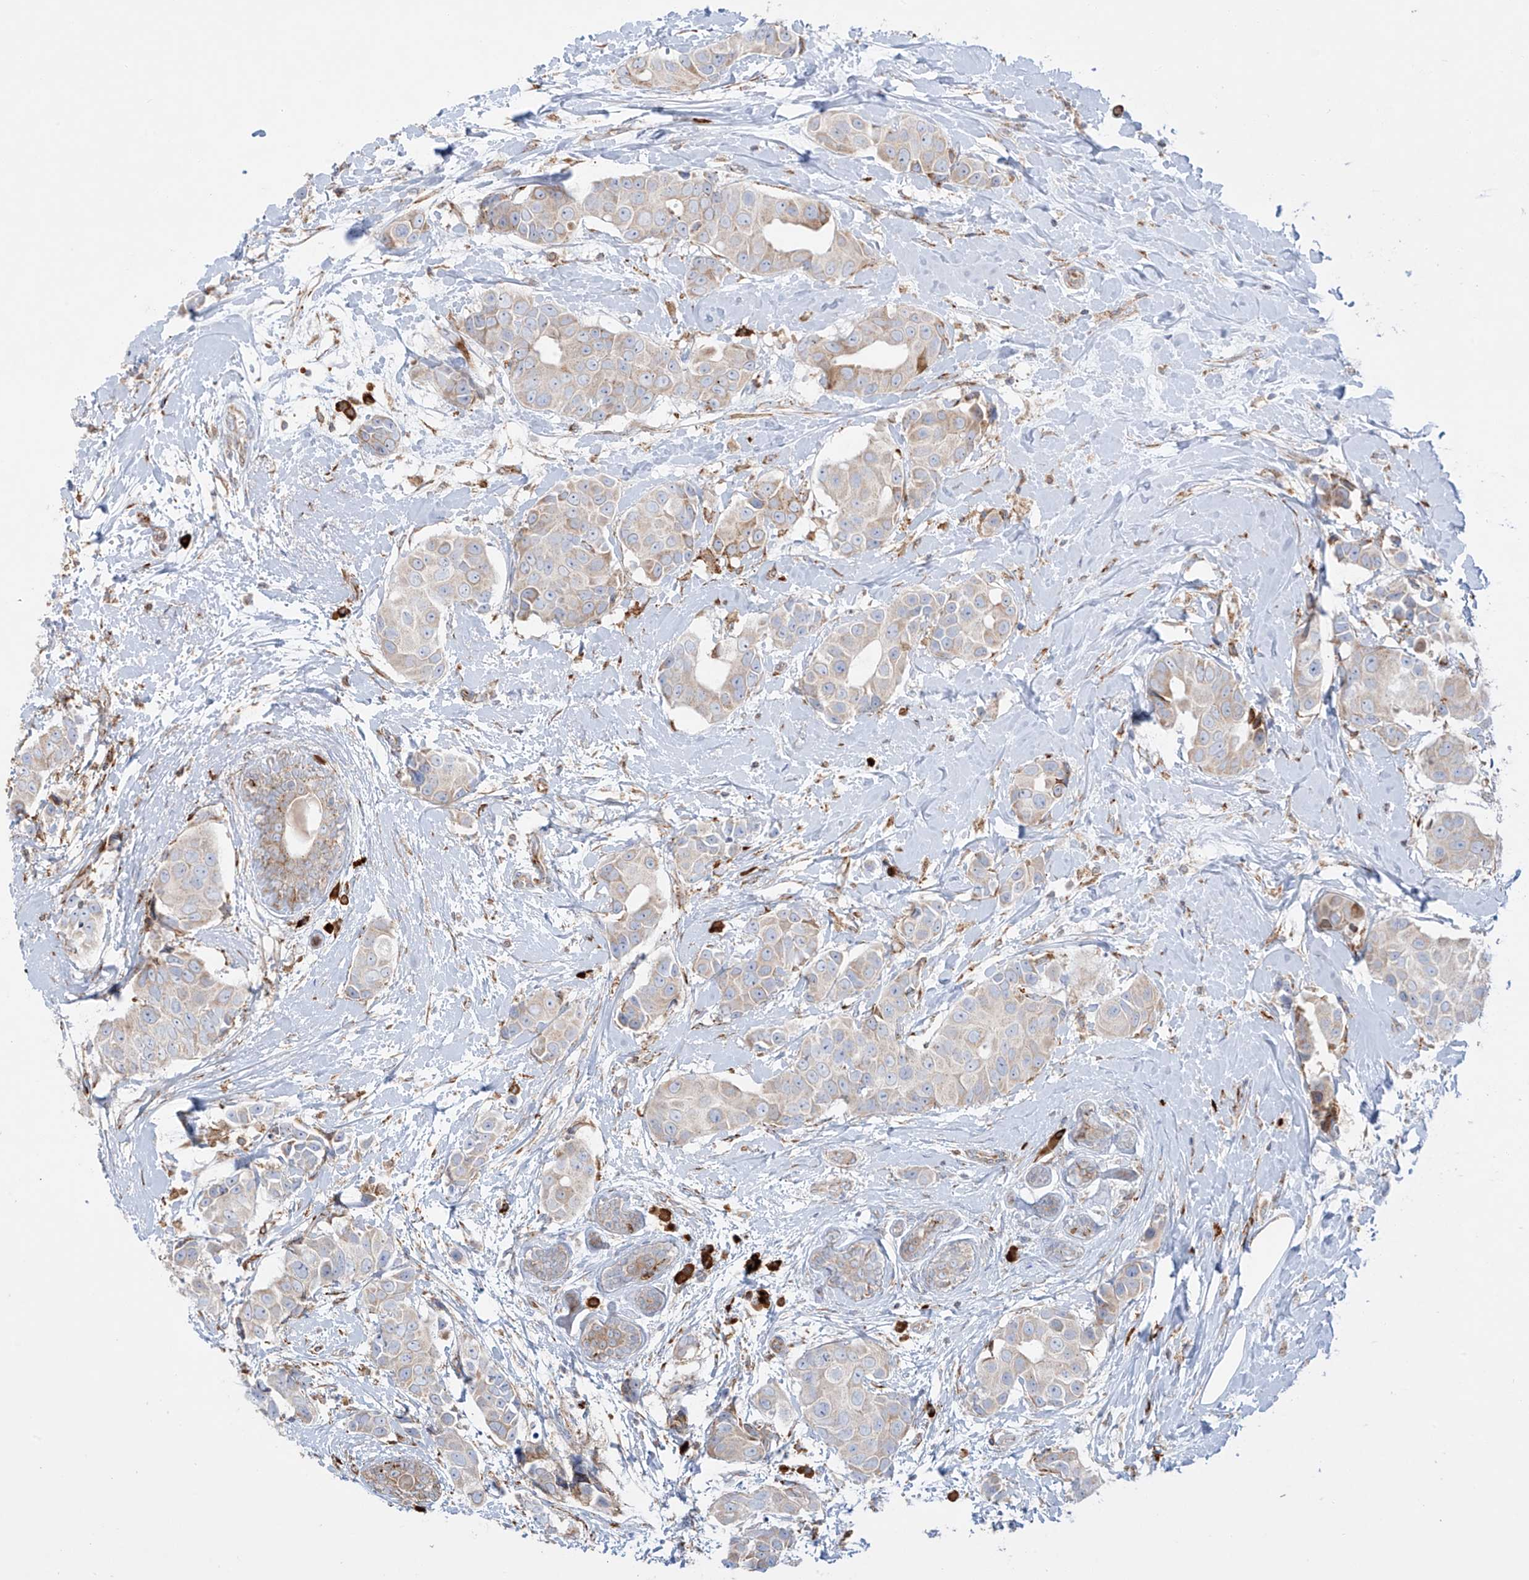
{"staining": {"intensity": "weak", "quantity": "<25%", "location": "cytoplasmic/membranous"}, "tissue": "breast cancer", "cell_type": "Tumor cells", "image_type": "cancer", "snomed": [{"axis": "morphology", "description": "Normal tissue, NOS"}, {"axis": "morphology", "description": "Duct carcinoma"}, {"axis": "topography", "description": "Breast"}], "caption": "There is no significant expression in tumor cells of breast intraductal carcinoma.", "gene": "MX1", "patient": {"sex": "female", "age": 39}}